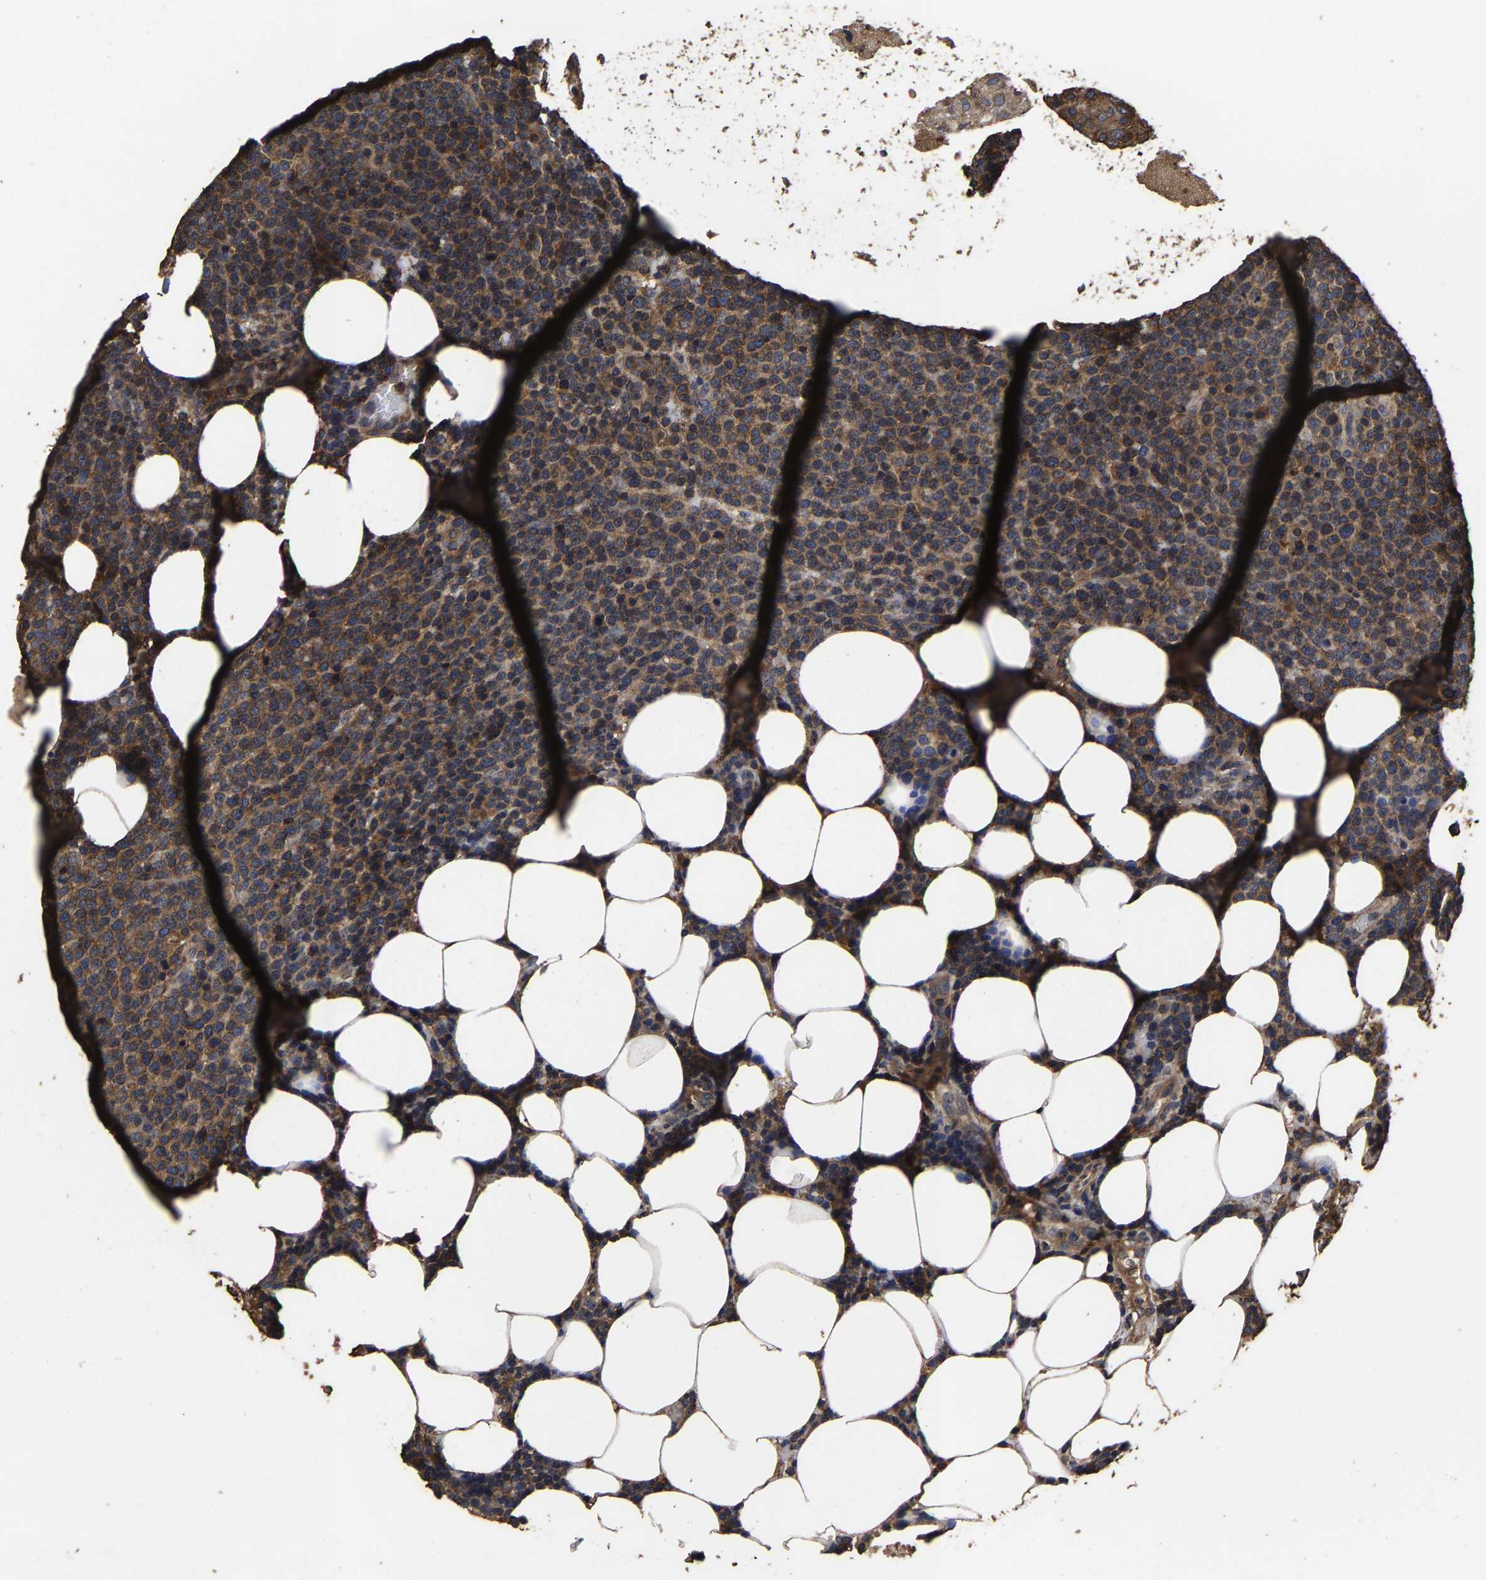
{"staining": {"intensity": "moderate", "quantity": ">75%", "location": "cytoplasmic/membranous"}, "tissue": "lymphoma", "cell_type": "Tumor cells", "image_type": "cancer", "snomed": [{"axis": "morphology", "description": "Malignant lymphoma, non-Hodgkin's type, High grade"}, {"axis": "topography", "description": "Lymph node"}], "caption": "This is a micrograph of immunohistochemistry (IHC) staining of lymphoma, which shows moderate expression in the cytoplasmic/membranous of tumor cells.", "gene": "ITCH", "patient": {"sex": "male", "age": 61}}